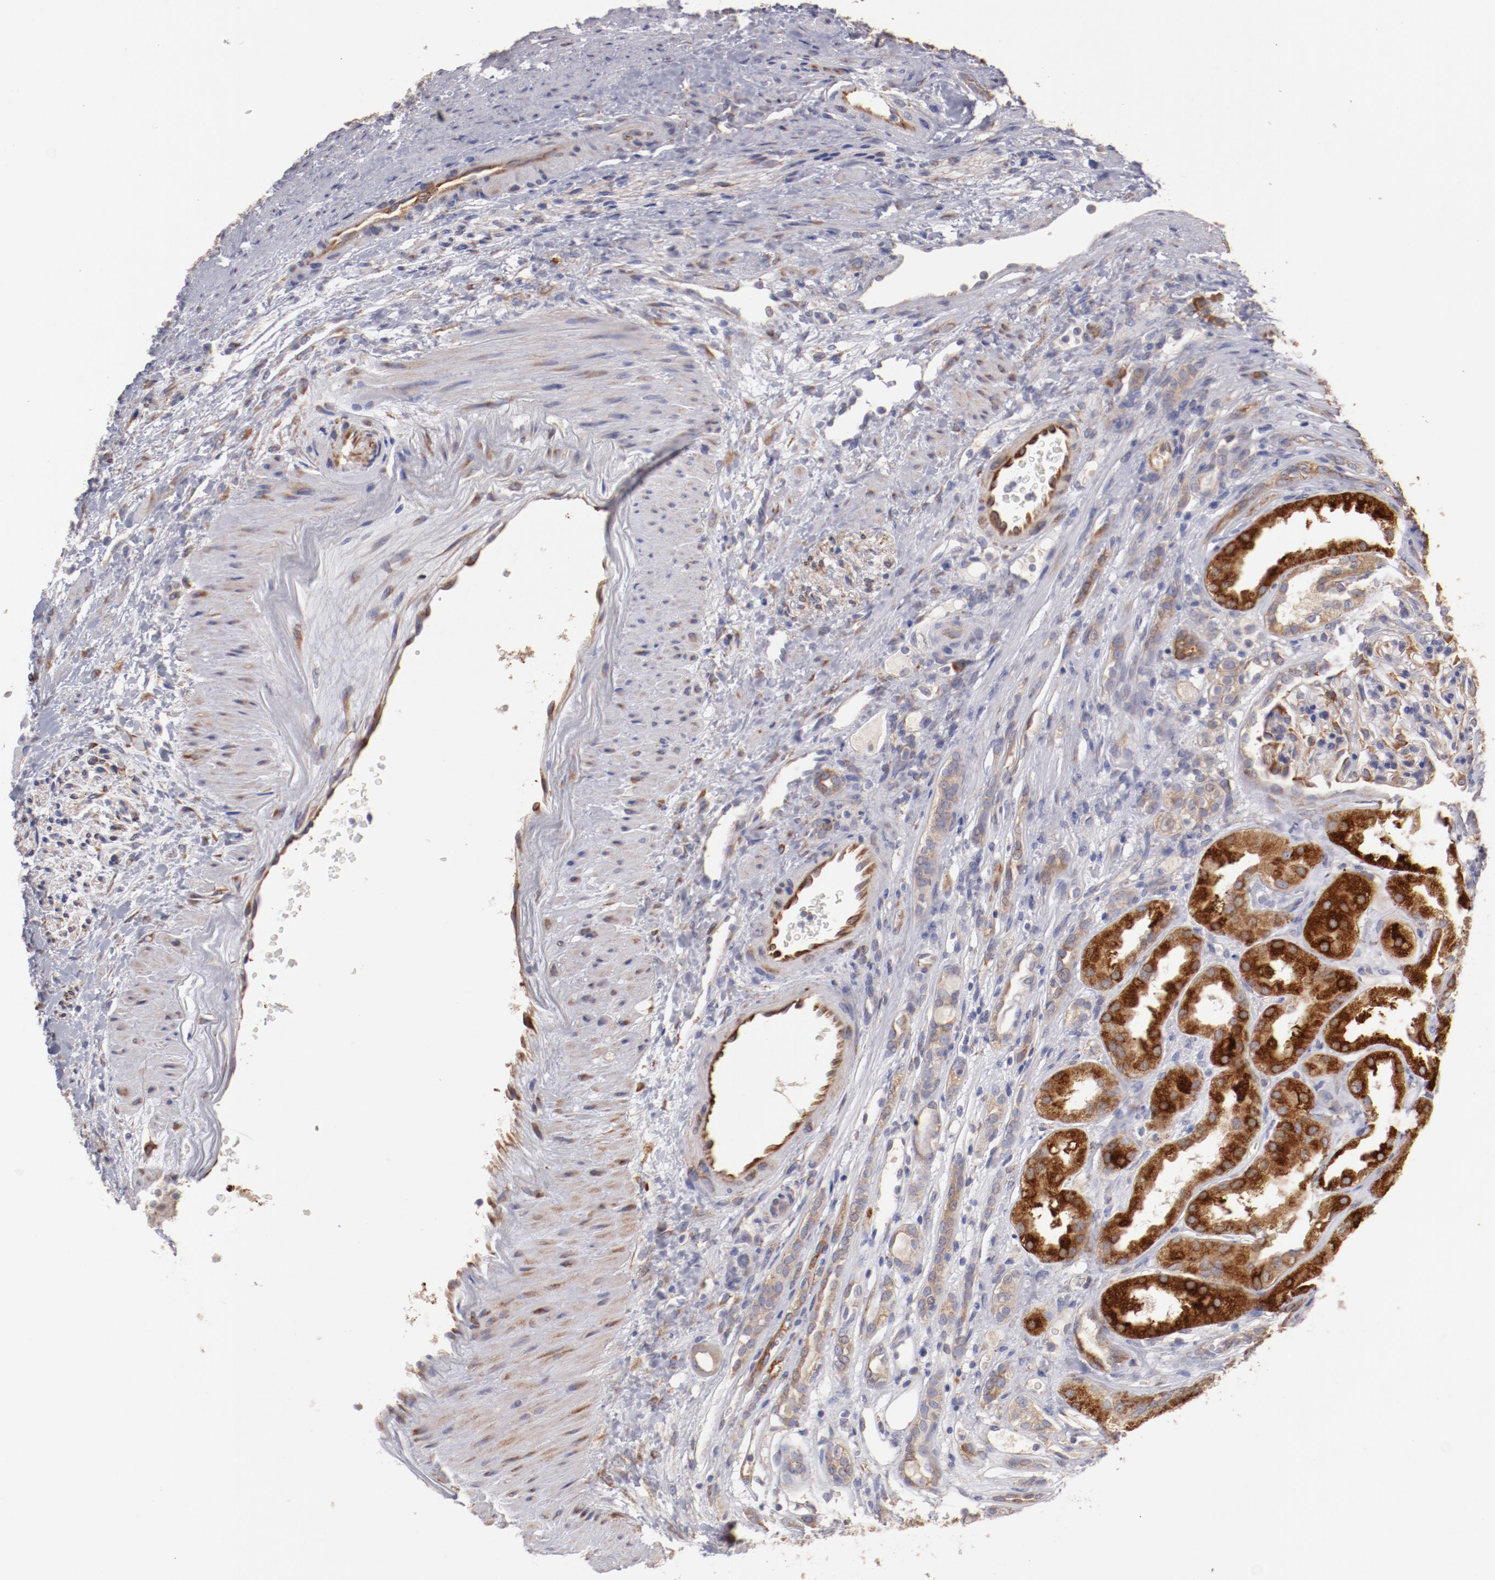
{"staining": {"intensity": "moderate", "quantity": "25%-75%", "location": "cytoplasmic/membranous"}, "tissue": "renal cancer", "cell_type": "Tumor cells", "image_type": "cancer", "snomed": [{"axis": "morphology", "description": "Adenocarcinoma, NOS"}, {"axis": "topography", "description": "Kidney"}], "caption": "There is medium levels of moderate cytoplasmic/membranous expression in tumor cells of renal cancer, as demonstrated by immunohistochemical staining (brown color).", "gene": "ENTPD5", "patient": {"sex": "female", "age": 60}}